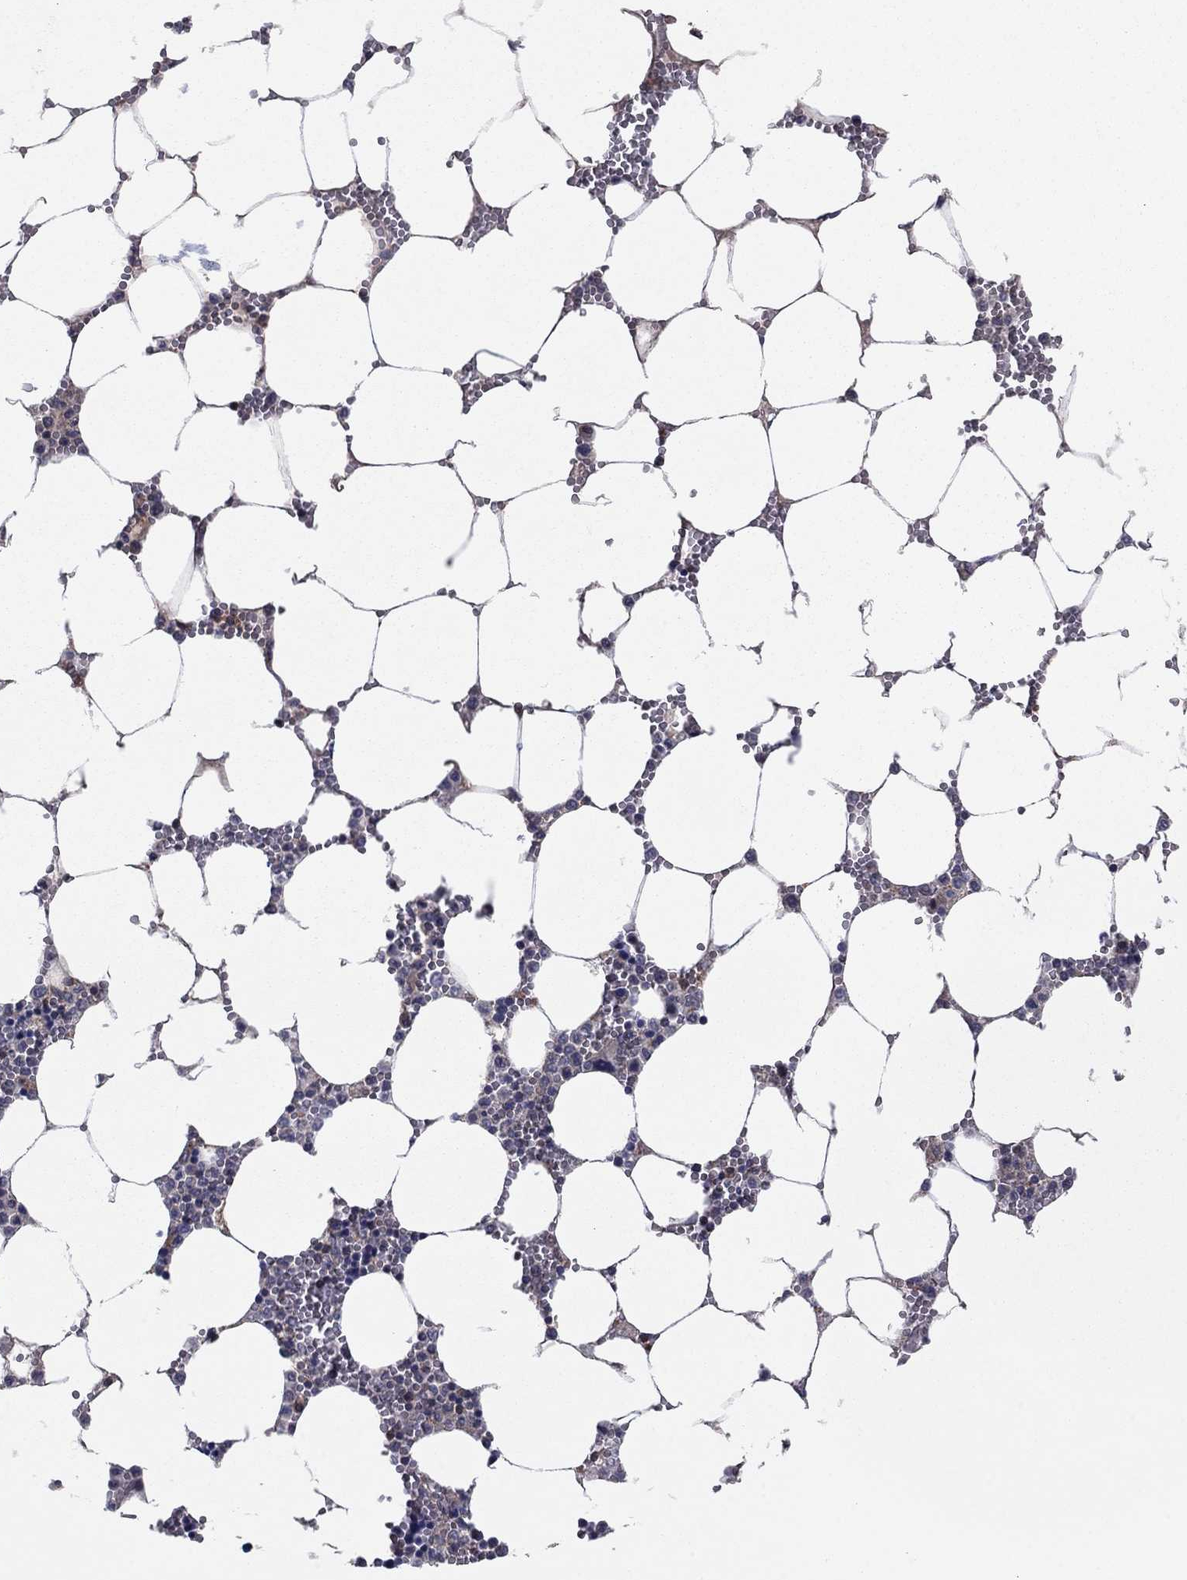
{"staining": {"intensity": "weak", "quantity": "25%-75%", "location": "cytoplasmic/membranous"}, "tissue": "bone marrow", "cell_type": "Hematopoietic cells", "image_type": "normal", "snomed": [{"axis": "morphology", "description": "Normal tissue, NOS"}, {"axis": "topography", "description": "Bone marrow"}], "caption": "Immunohistochemistry histopathology image of benign bone marrow: human bone marrow stained using IHC exhibits low levels of weak protein expression localized specifically in the cytoplasmic/membranous of hematopoietic cells, appearing as a cytoplasmic/membranous brown color.", "gene": "GRHPR", "patient": {"sex": "female", "age": 64}}